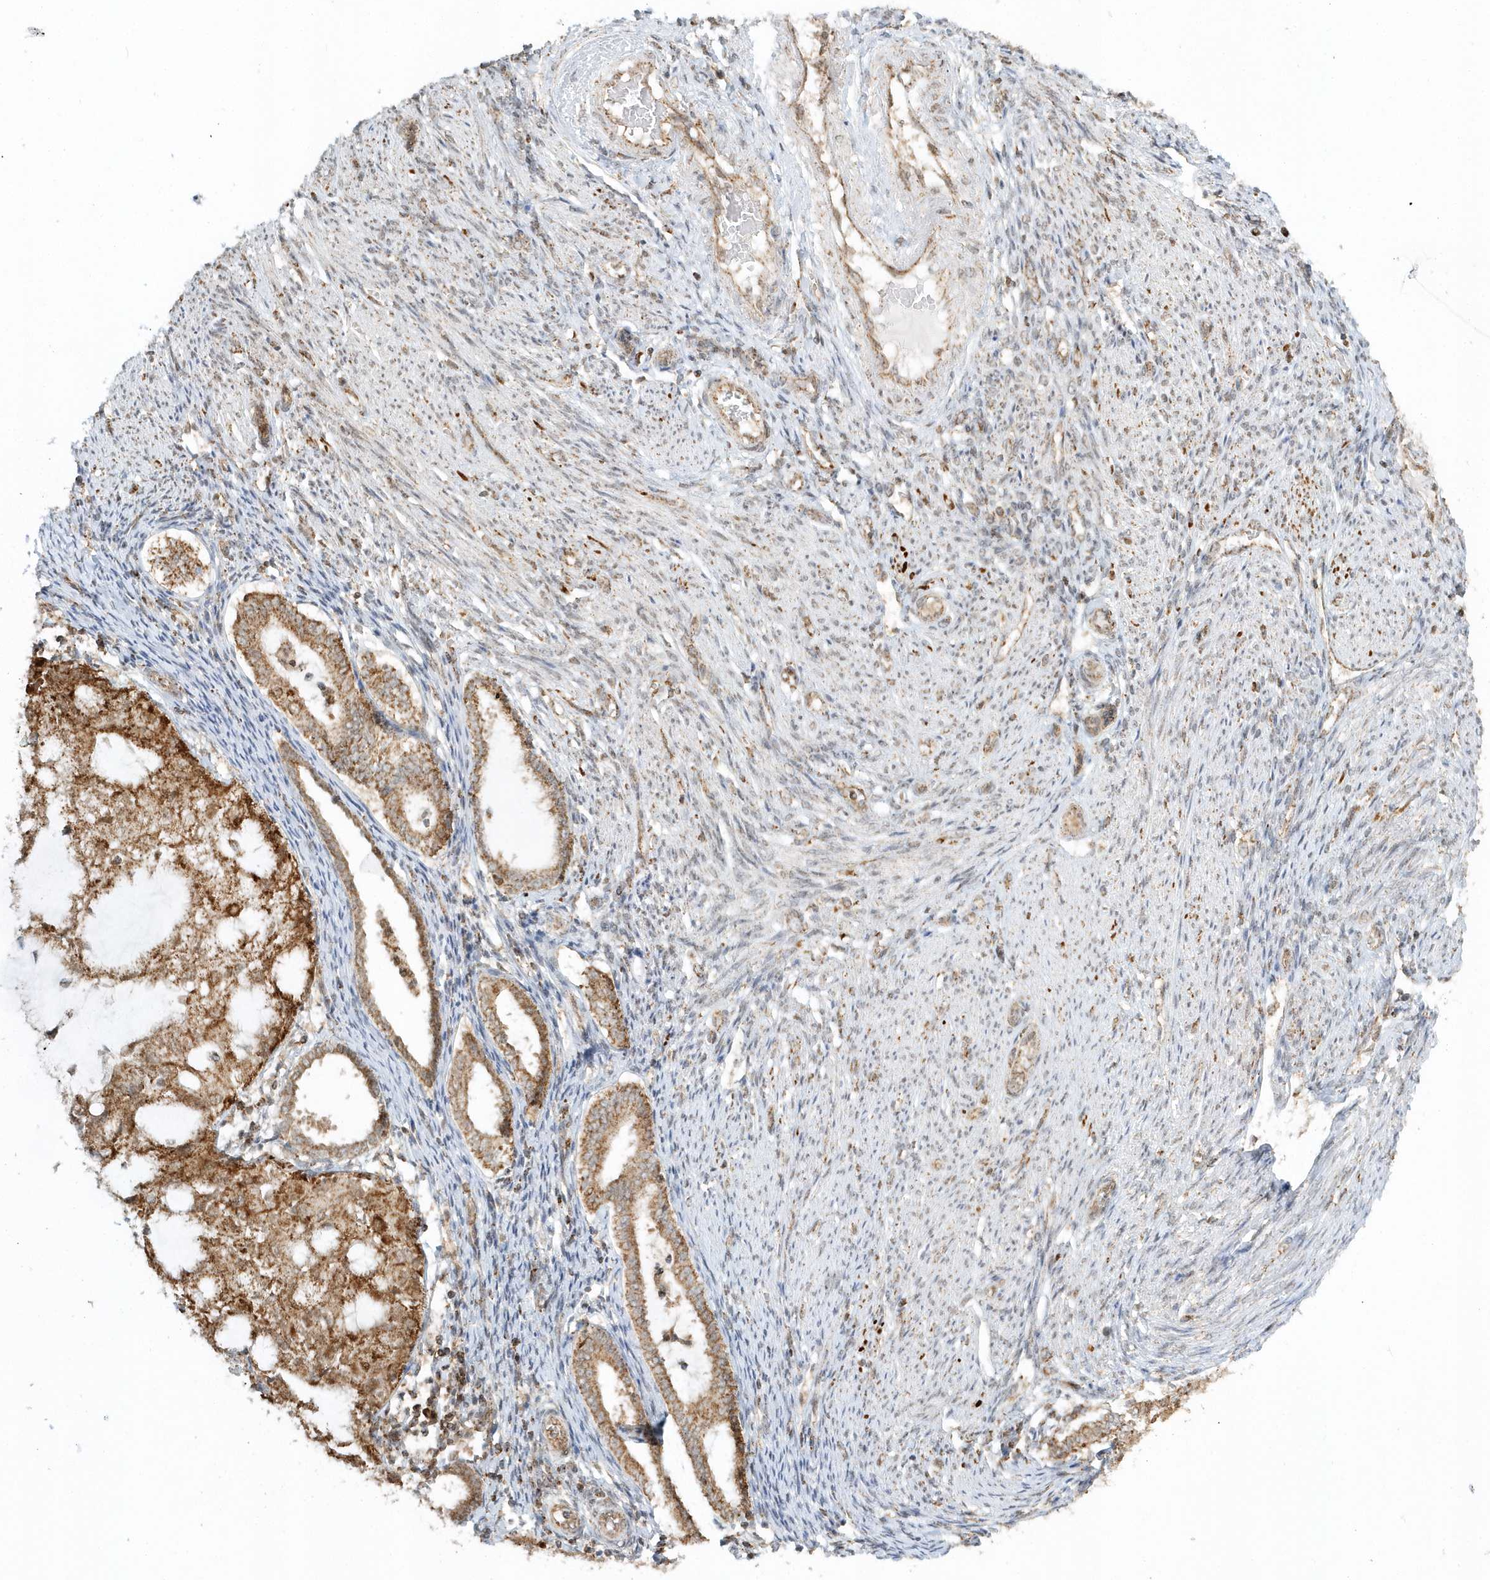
{"staining": {"intensity": "strong", "quantity": ">75%", "location": "cytoplasmic/membranous"}, "tissue": "endometrial cancer", "cell_type": "Tumor cells", "image_type": "cancer", "snomed": [{"axis": "morphology", "description": "Adenocarcinoma, NOS"}, {"axis": "topography", "description": "Endometrium"}], "caption": "The image shows a brown stain indicating the presence of a protein in the cytoplasmic/membranous of tumor cells in endometrial adenocarcinoma. The protein is shown in brown color, while the nuclei are stained blue.", "gene": "PSMD6", "patient": {"sex": "female", "age": 81}}